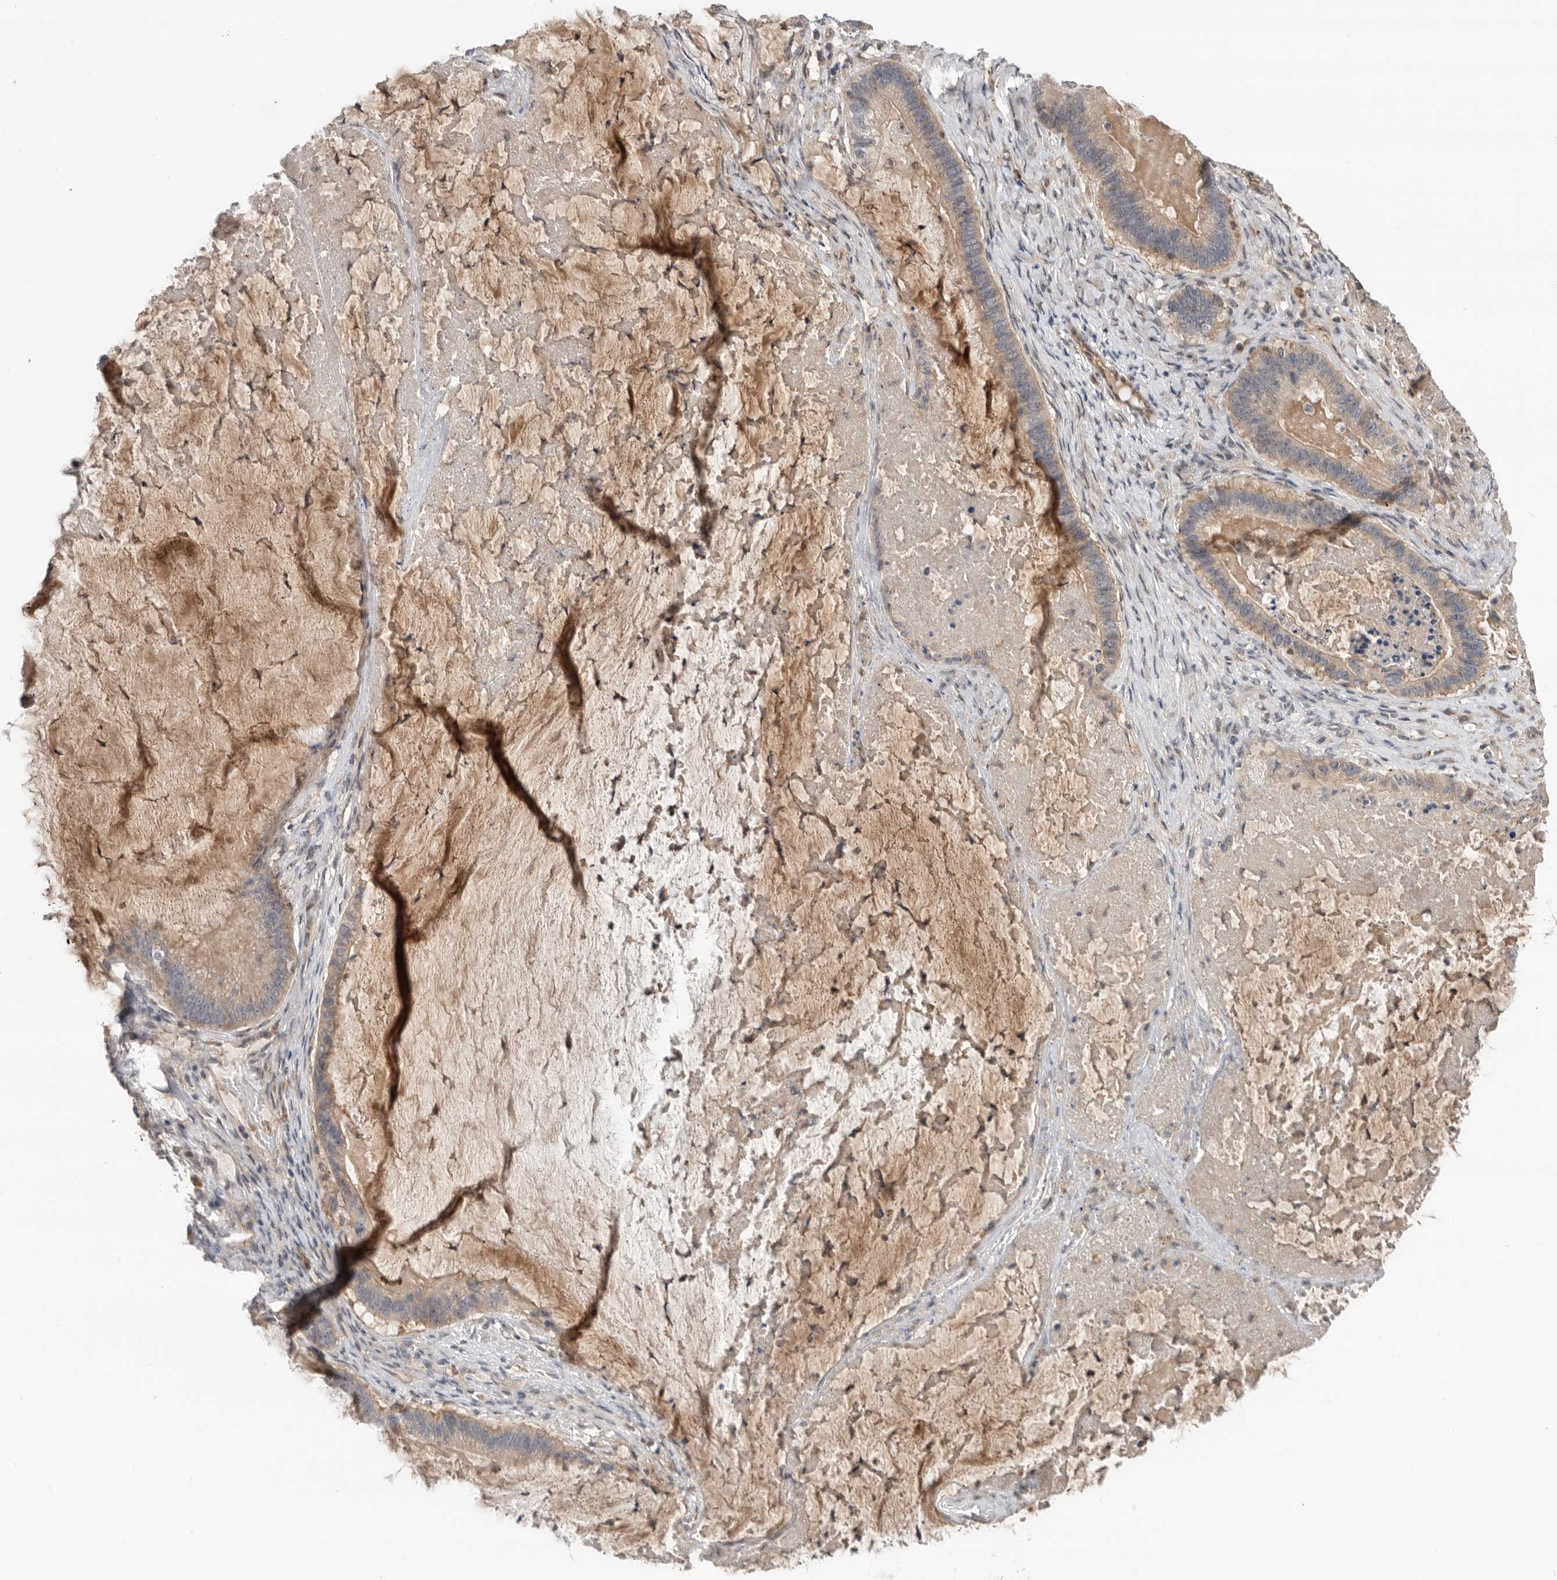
{"staining": {"intensity": "moderate", "quantity": "25%-75%", "location": "cytoplasmic/membranous"}, "tissue": "ovarian cancer", "cell_type": "Tumor cells", "image_type": "cancer", "snomed": [{"axis": "morphology", "description": "Cystadenocarcinoma, mucinous, NOS"}, {"axis": "topography", "description": "Ovary"}], "caption": "High-magnification brightfield microscopy of ovarian mucinous cystadenocarcinoma stained with DAB (3,3'-diaminobenzidine) (brown) and counterstained with hematoxylin (blue). tumor cells exhibit moderate cytoplasmic/membranous staining is seen in approximately25%-75% of cells.", "gene": "KLK5", "patient": {"sex": "female", "age": 61}}